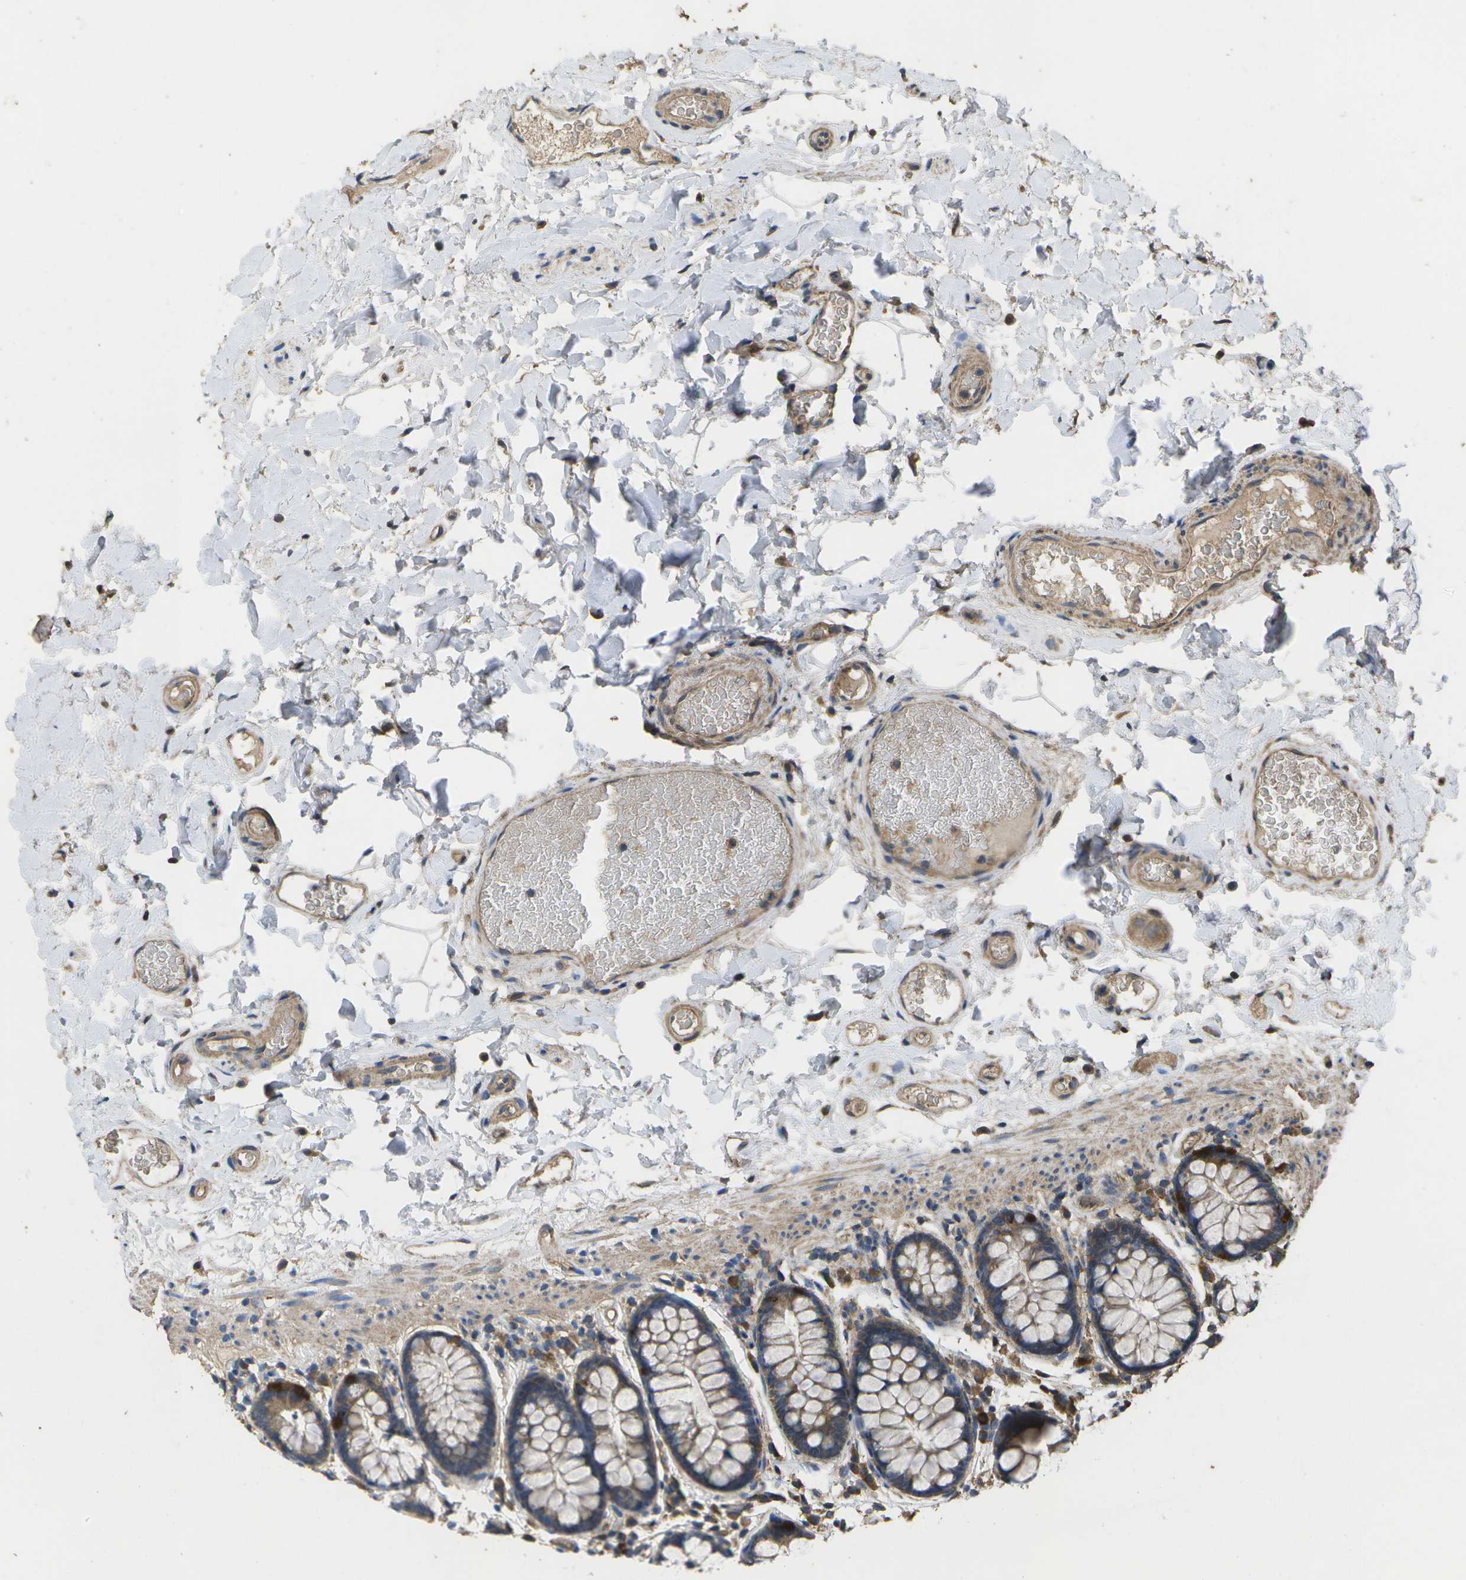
{"staining": {"intensity": "moderate", "quantity": ">75%", "location": "cytoplasmic/membranous"}, "tissue": "colon", "cell_type": "Endothelial cells", "image_type": "normal", "snomed": [{"axis": "morphology", "description": "Normal tissue, NOS"}, {"axis": "topography", "description": "Colon"}], "caption": "About >75% of endothelial cells in unremarkable colon show moderate cytoplasmic/membranous protein expression as visualized by brown immunohistochemical staining.", "gene": "SACS", "patient": {"sex": "female", "age": 80}}